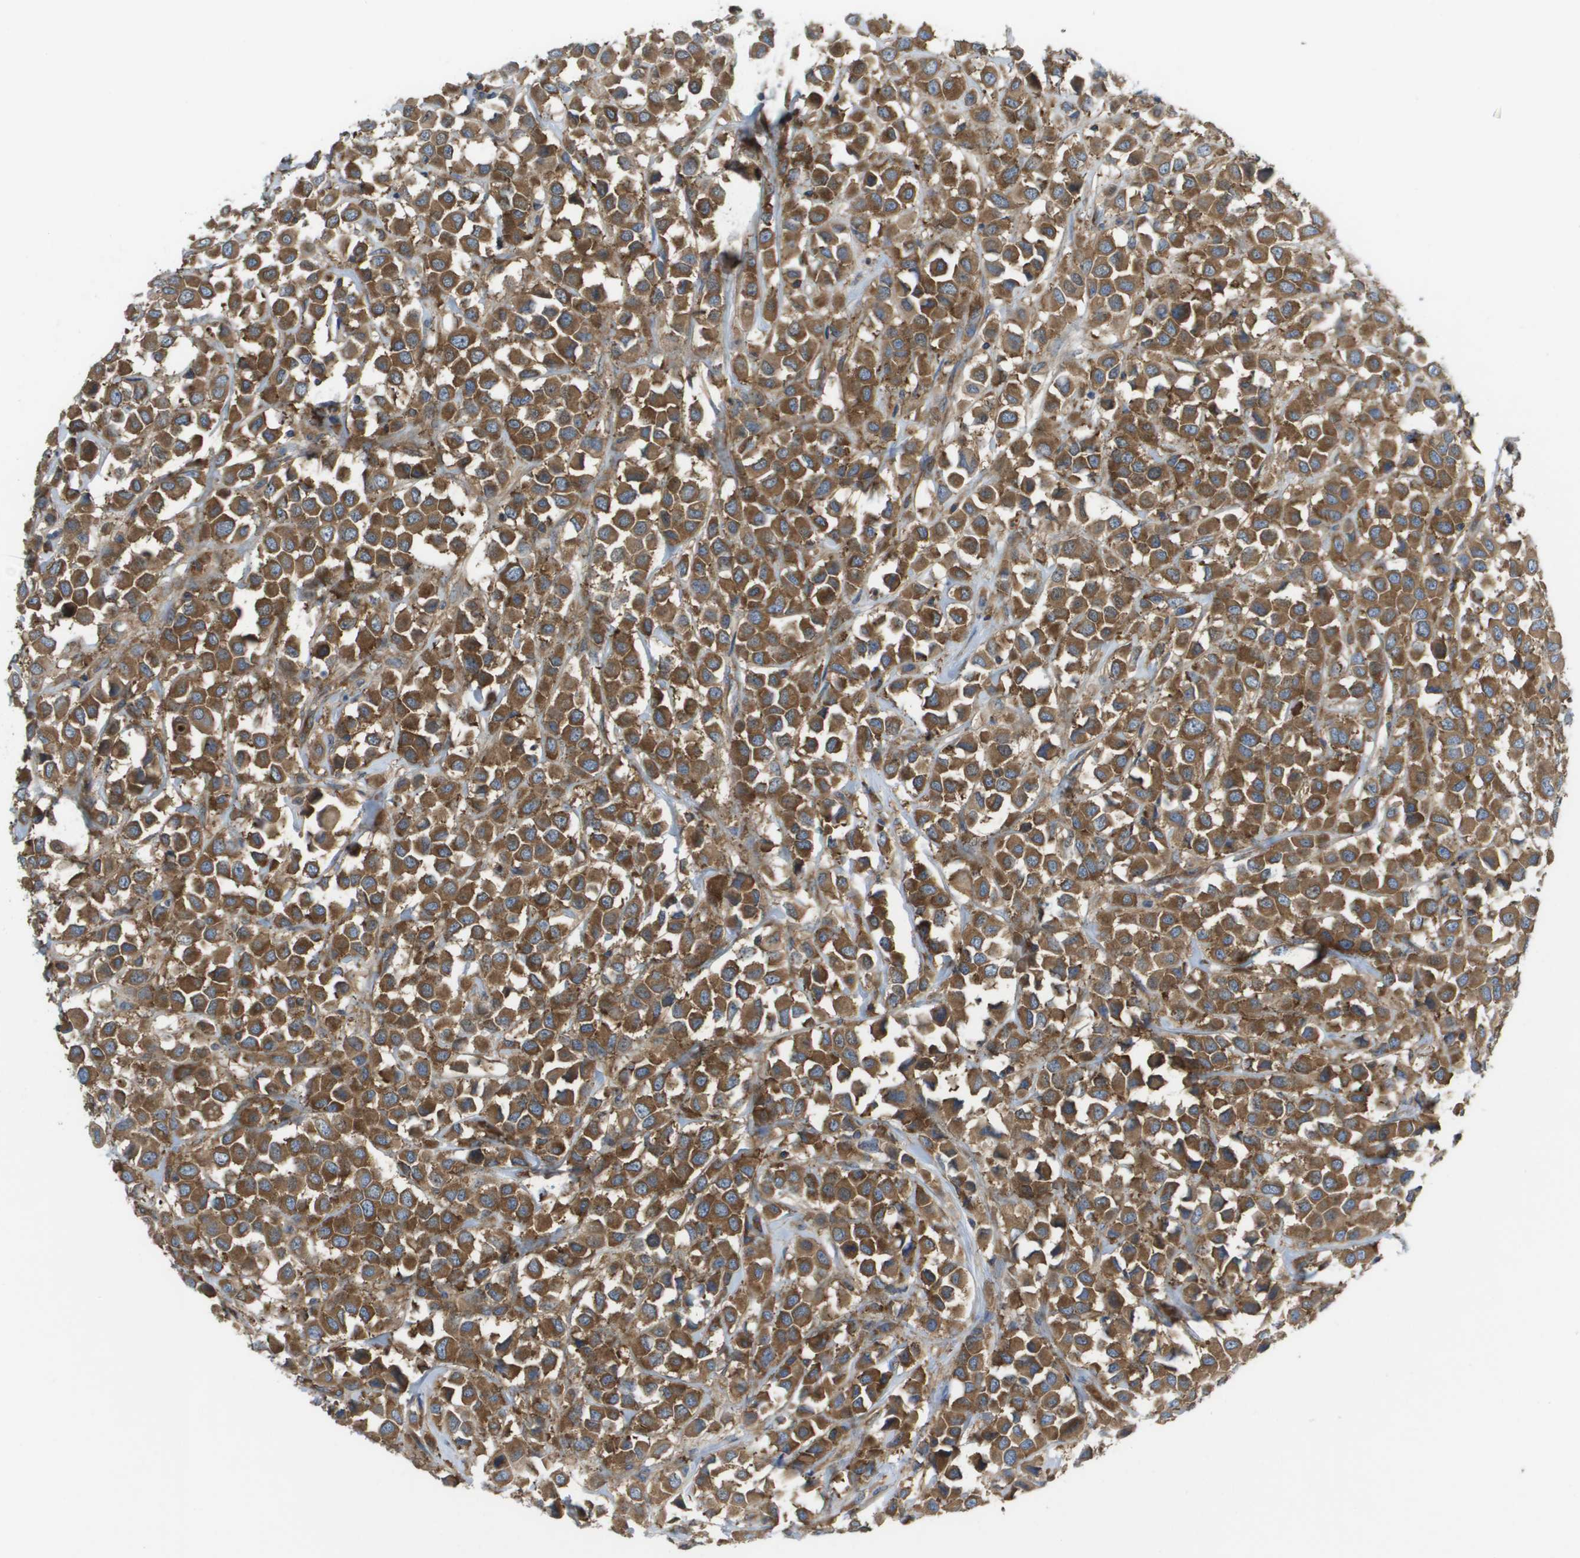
{"staining": {"intensity": "strong", "quantity": ">75%", "location": "cytoplasmic/membranous"}, "tissue": "breast cancer", "cell_type": "Tumor cells", "image_type": "cancer", "snomed": [{"axis": "morphology", "description": "Duct carcinoma"}, {"axis": "topography", "description": "Breast"}], "caption": "DAB immunohistochemical staining of human breast invasive ductal carcinoma shows strong cytoplasmic/membranous protein positivity in approximately >75% of tumor cells. (Stains: DAB (3,3'-diaminobenzidine) in brown, nuclei in blue, Microscopy: brightfield microscopy at high magnification).", "gene": "EIF4G2", "patient": {"sex": "female", "age": 61}}